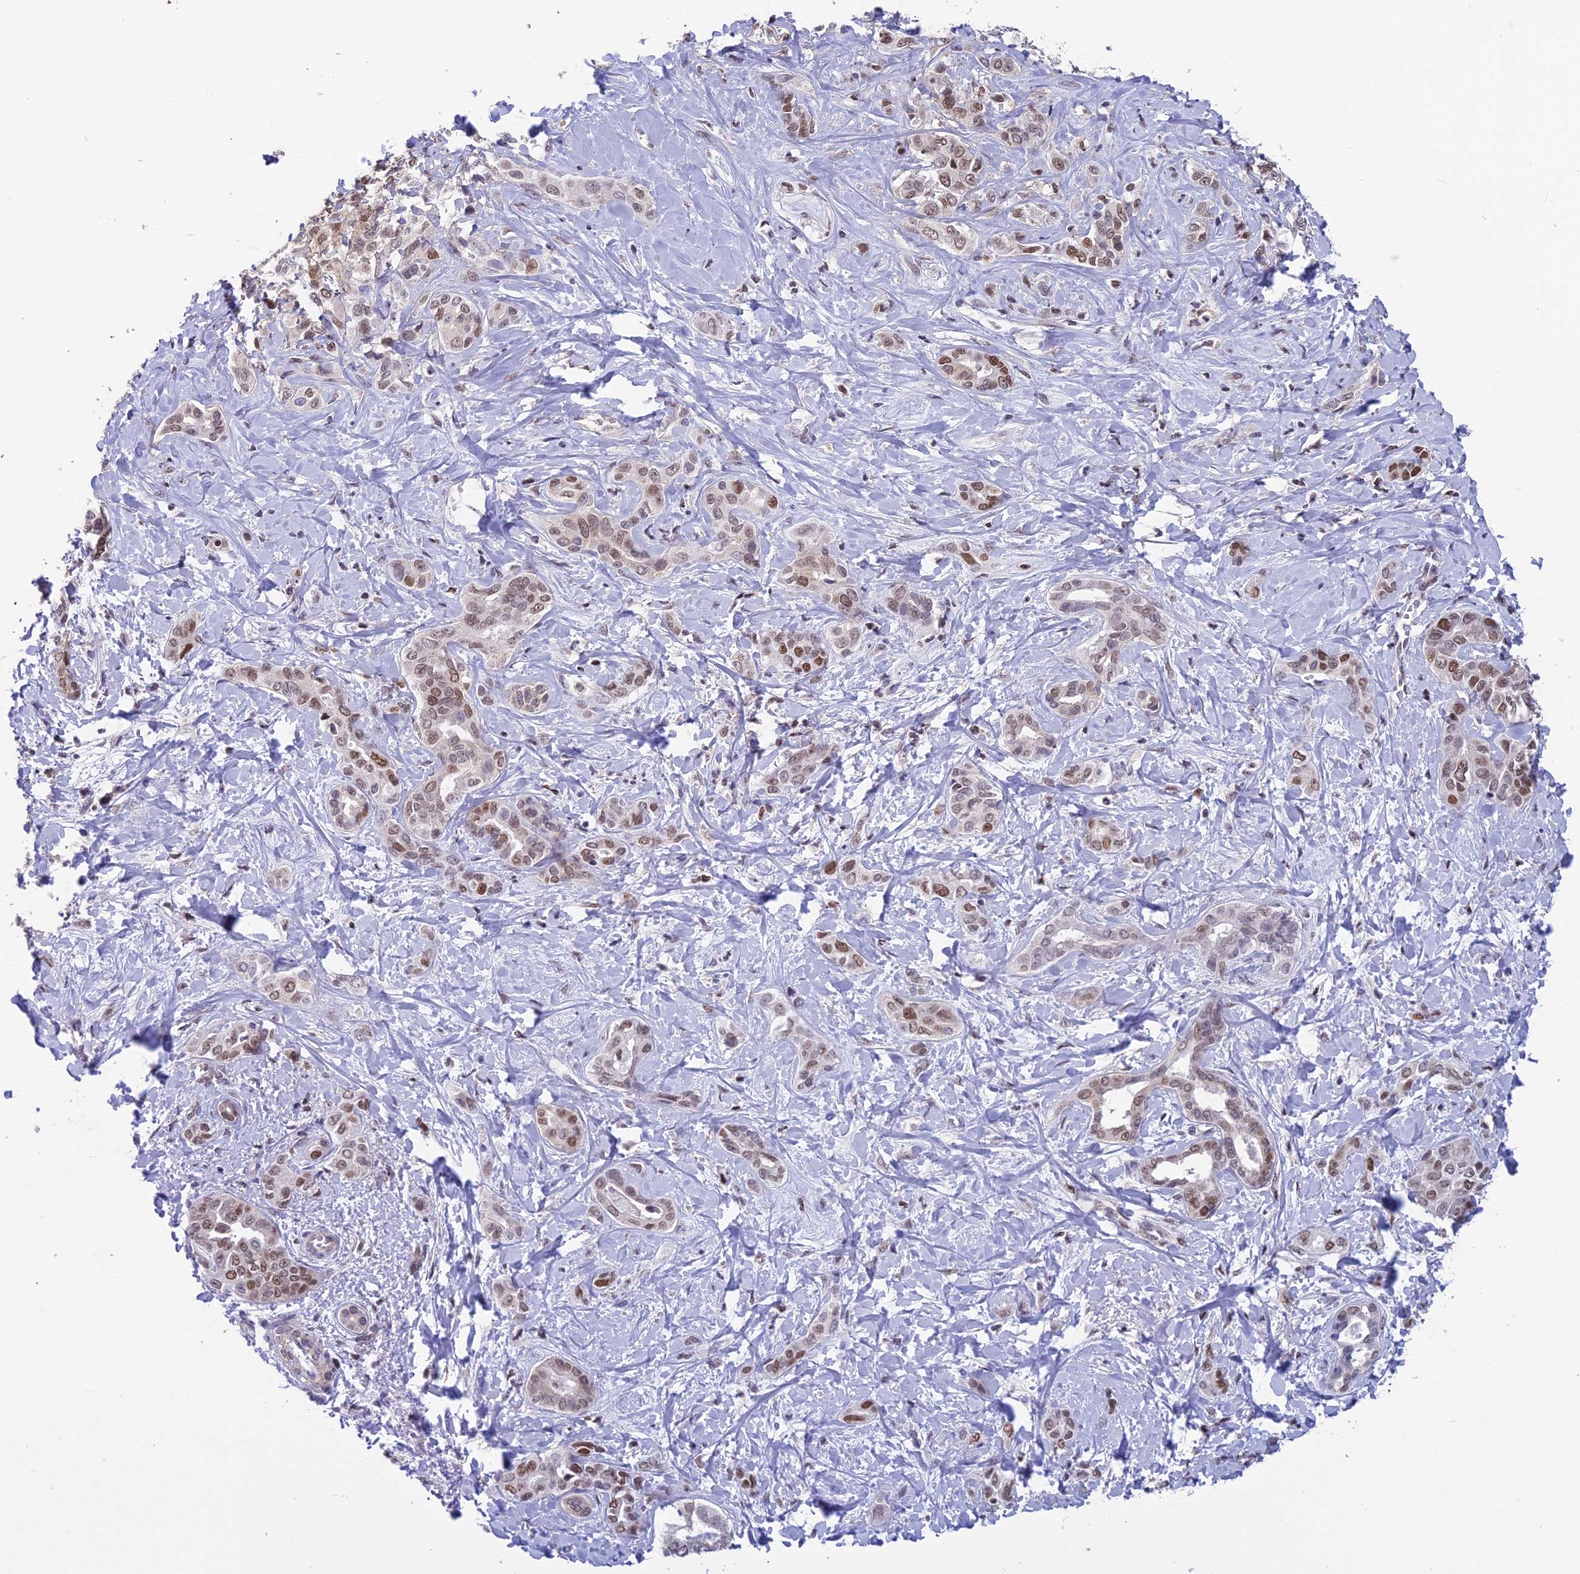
{"staining": {"intensity": "moderate", "quantity": "25%-75%", "location": "nuclear"}, "tissue": "liver cancer", "cell_type": "Tumor cells", "image_type": "cancer", "snomed": [{"axis": "morphology", "description": "Cholangiocarcinoma"}, {"axis": "topography", "description": "Liver"}], "caption": "Protein expression by IHC shows moderate nuclear positivity in about 25%-75% of tumor cells in liver cancer. The protein is stained brown, and the nuclei are stained in blue (DAB IHC with brightfield microscopy, high magnification).", "gene": "MIS12", "patient": {"sex": "female", "age": 77}}